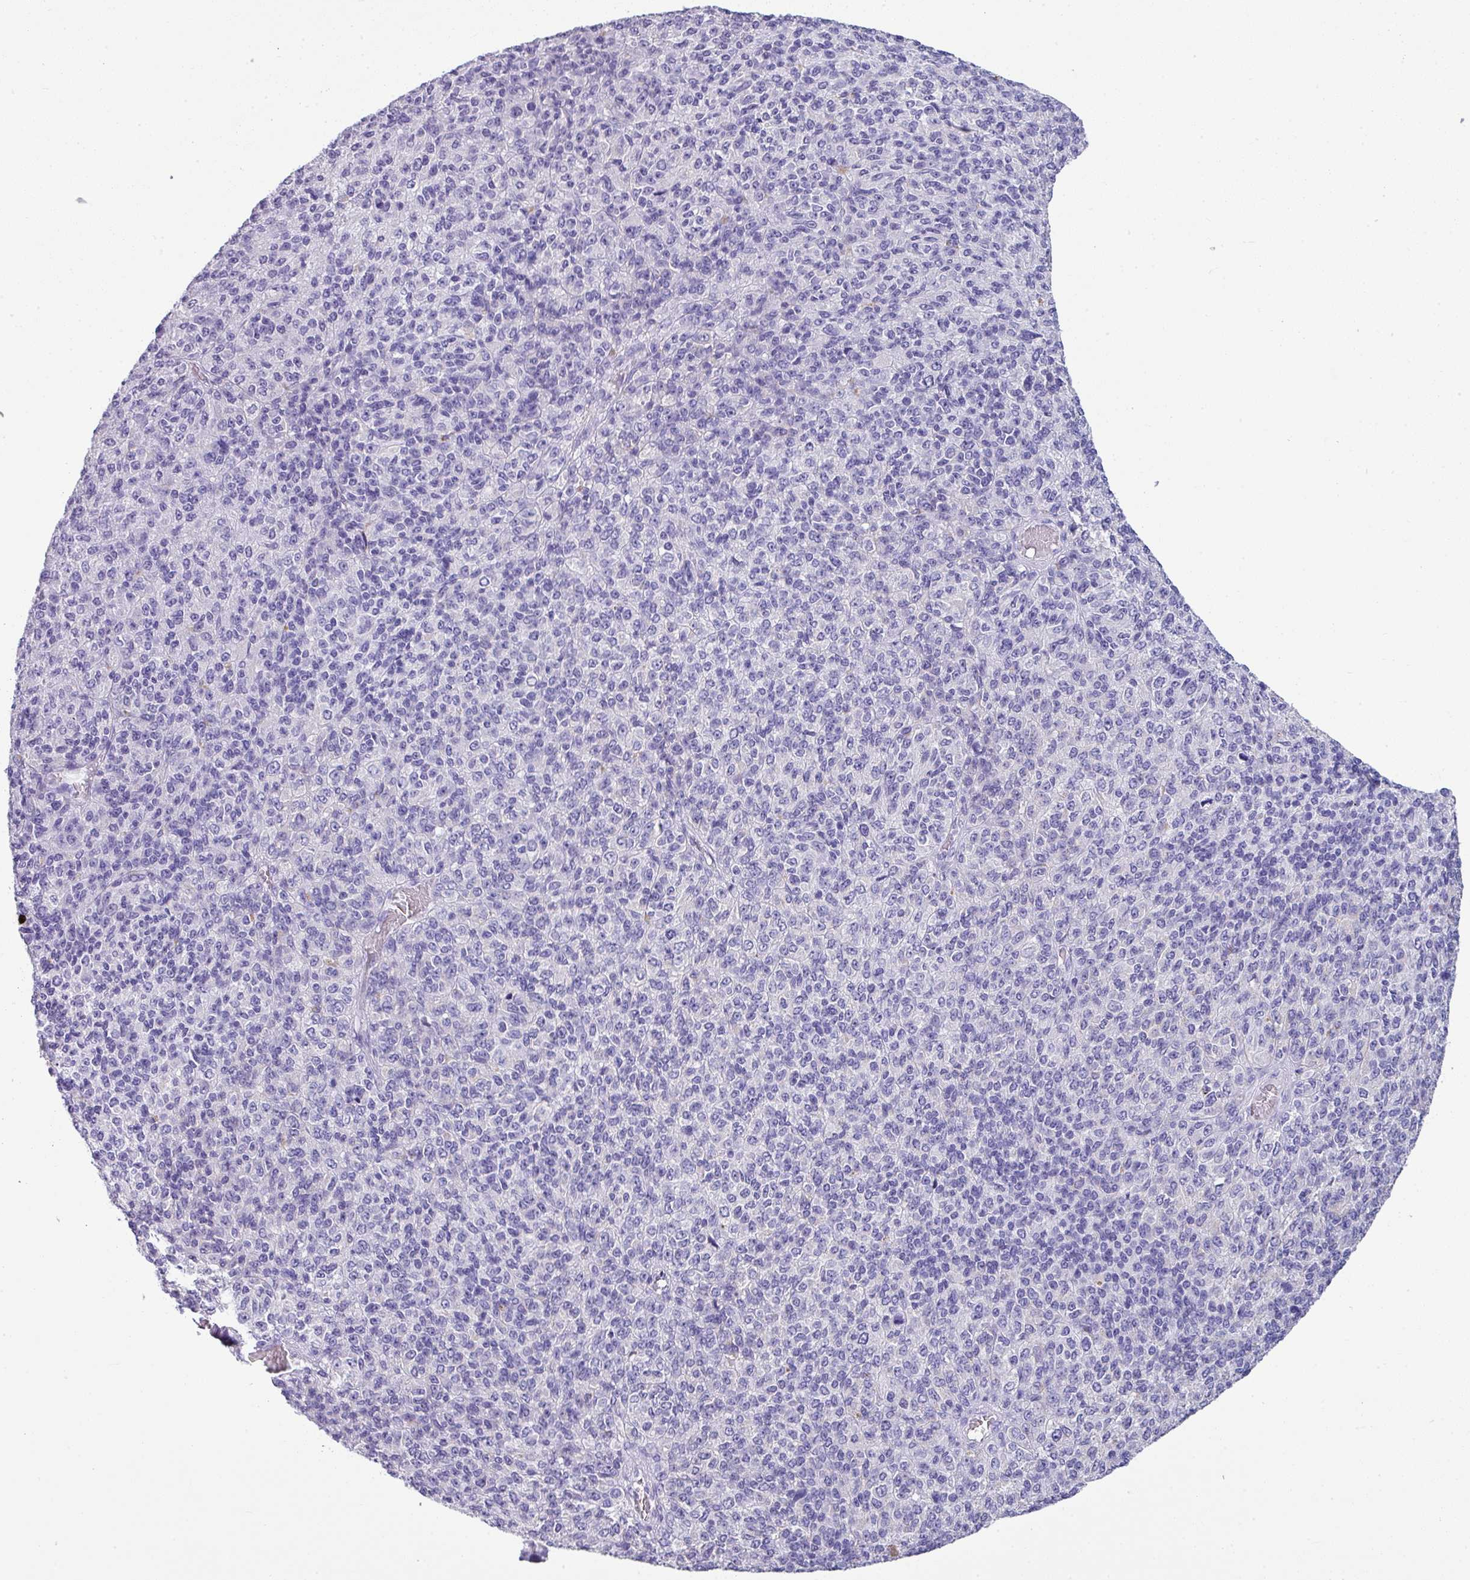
{"staining": {"intensity": "negative", "quantity": "none", "location": "none"}, "tissue": "melanoma", "cell_type": "Tumor cells", "image_type": "cancer", "snomed": [{"axis": "morphology", "description": "Malignant melanoma, Metastatic site"}, {"axis": "topography", "description": "Brain"}], "caption": "A micrograph of malignant melanoma (metastatic site) stained for a protein demonstrates no brown staining in tumor cells.", "gene": "ZNF568", "patient": {"sex": "female", "age": 56}}